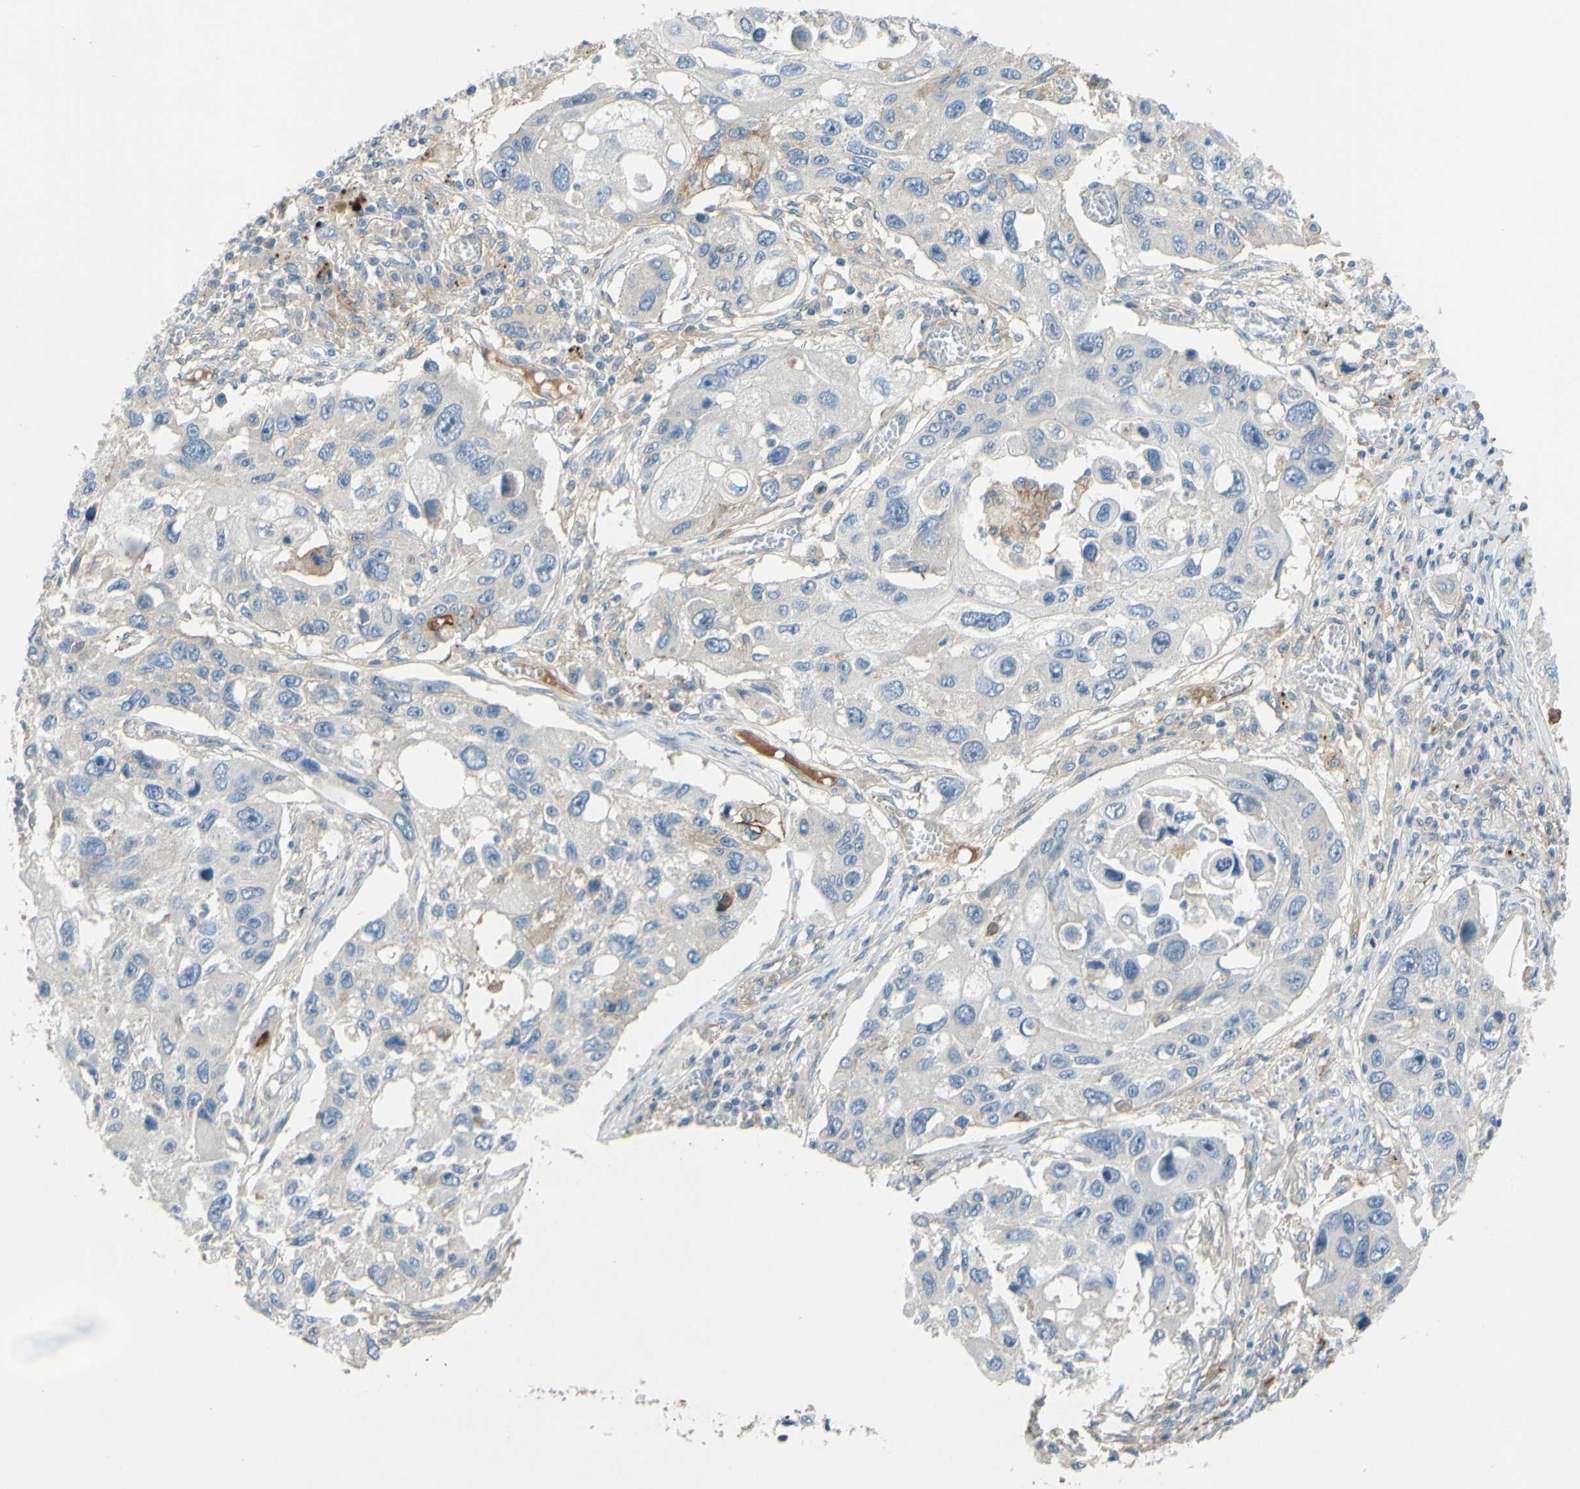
{"staining": {"intensity": "negative", "quantity": "none", "location": "none"}, "tissue": "lung cancer", "cell_type": "Tumor cells", "image_type": "cancer", "snomed": [{"axis": "morphology", "description": "Squamous cell carcinoma, NOS"}, {"axis": "topography", "description": "Lung"}], "caption": "DAB immunohistochemical staining of lung cancer (squamous cell carcinoma) exhibits no significant positivity in tumor cells.", "gene": "ARHGAP1", "patient": {"sex": "male", "age": 71}}